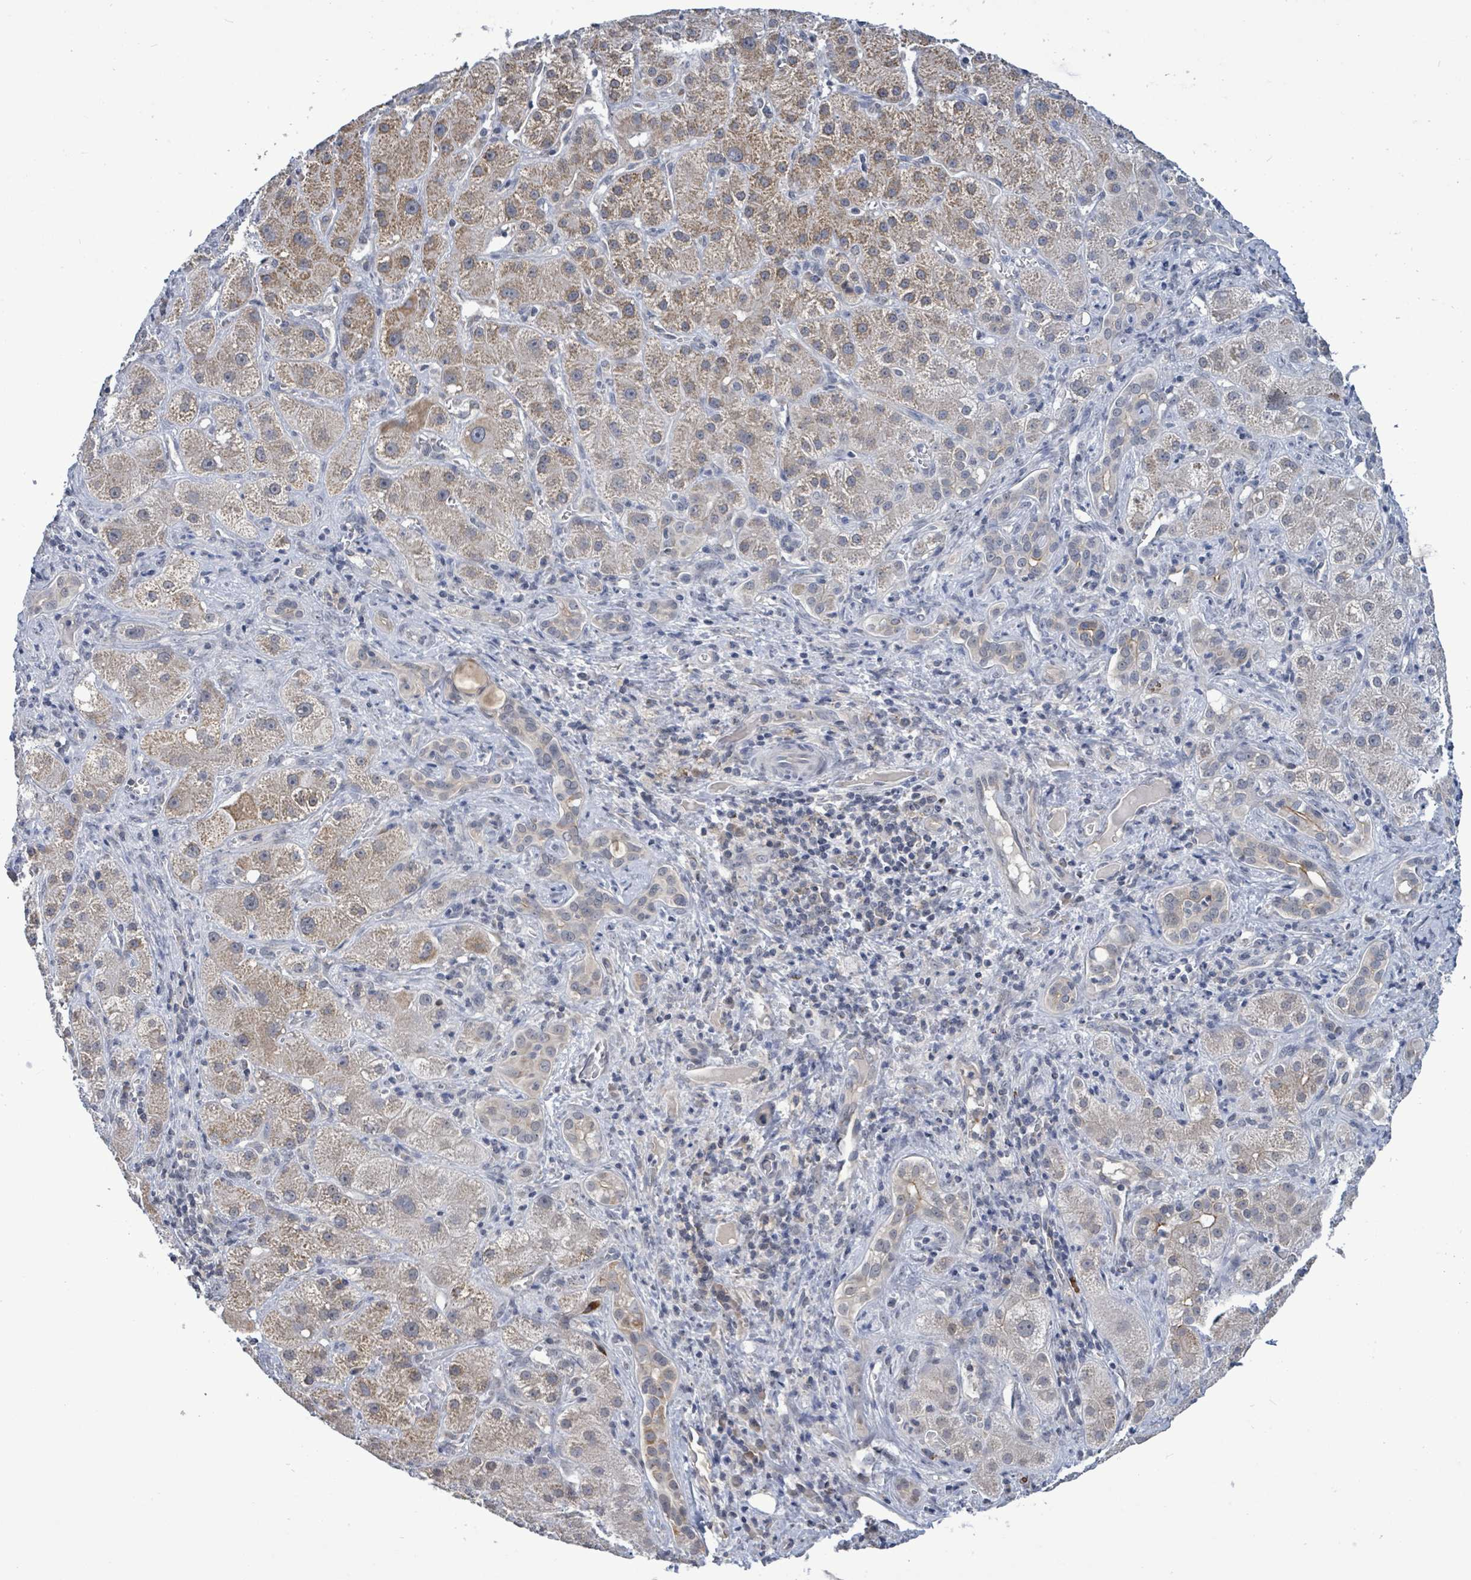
{"staining": {"intensity": "moderate", "quantity": ">75%", "location": "cytoplasmic/membranous"}, "tissue": "liver cancer", "cell_type": "Tumor cells", "image_type": "cancer", "snomed": [{"axis": "morphology", "description": "Cholangiocarcinoma"}, {"axis": "topography", "description": "Liver"}], "caption": "The micrograph demonstrates a brown stain indicating the presence of a protein in the cytoplasmic/membranous of tumor cells in liver cancer (cholangiocarcinoma).", "gene": "COQ10B", "patient": {"sex": "male", "age": 67}}